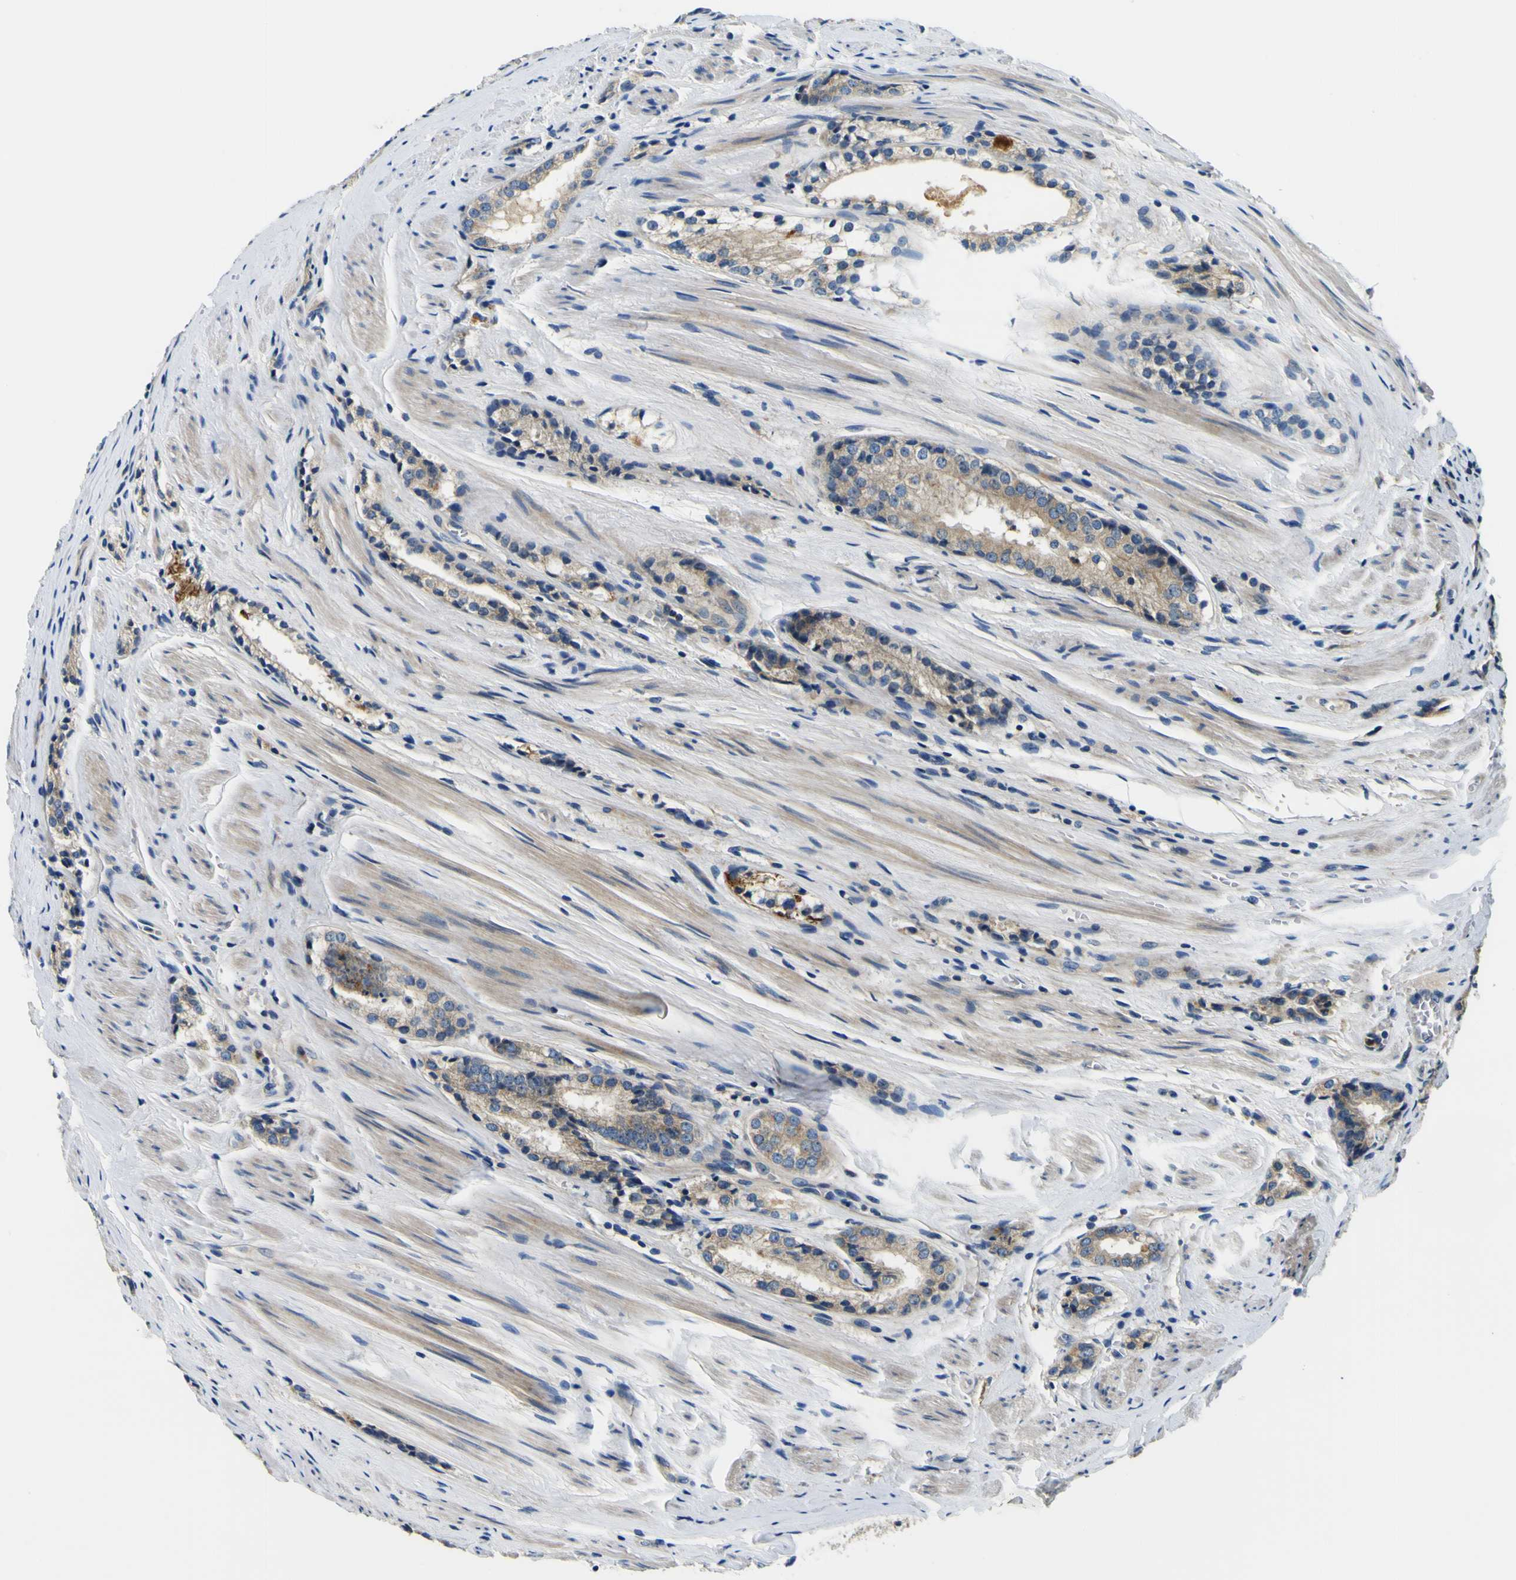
{"staining": {"intensity": "weak", "quantity": ">75%", "location": "cytoplasmic/membranous"}, "tissue": "prostate cancer", "cell_type": "Tumor cells", "image_type": "cancer", "snomed": [{"axis": "morphology", "description": "Adenocarcinoma, Low grade"}, {"axis": "topography", "description": "Prostate"}], "caption": "This photomicrograph reveals IHC staining of prostate cancer (low-grade adenocarcinoma), with low weak cytoplasmic/membranous expression in about >75% of tumor cells.", "gene": "CLSTN1", "patient": {"sex": "male", "age": 60}}